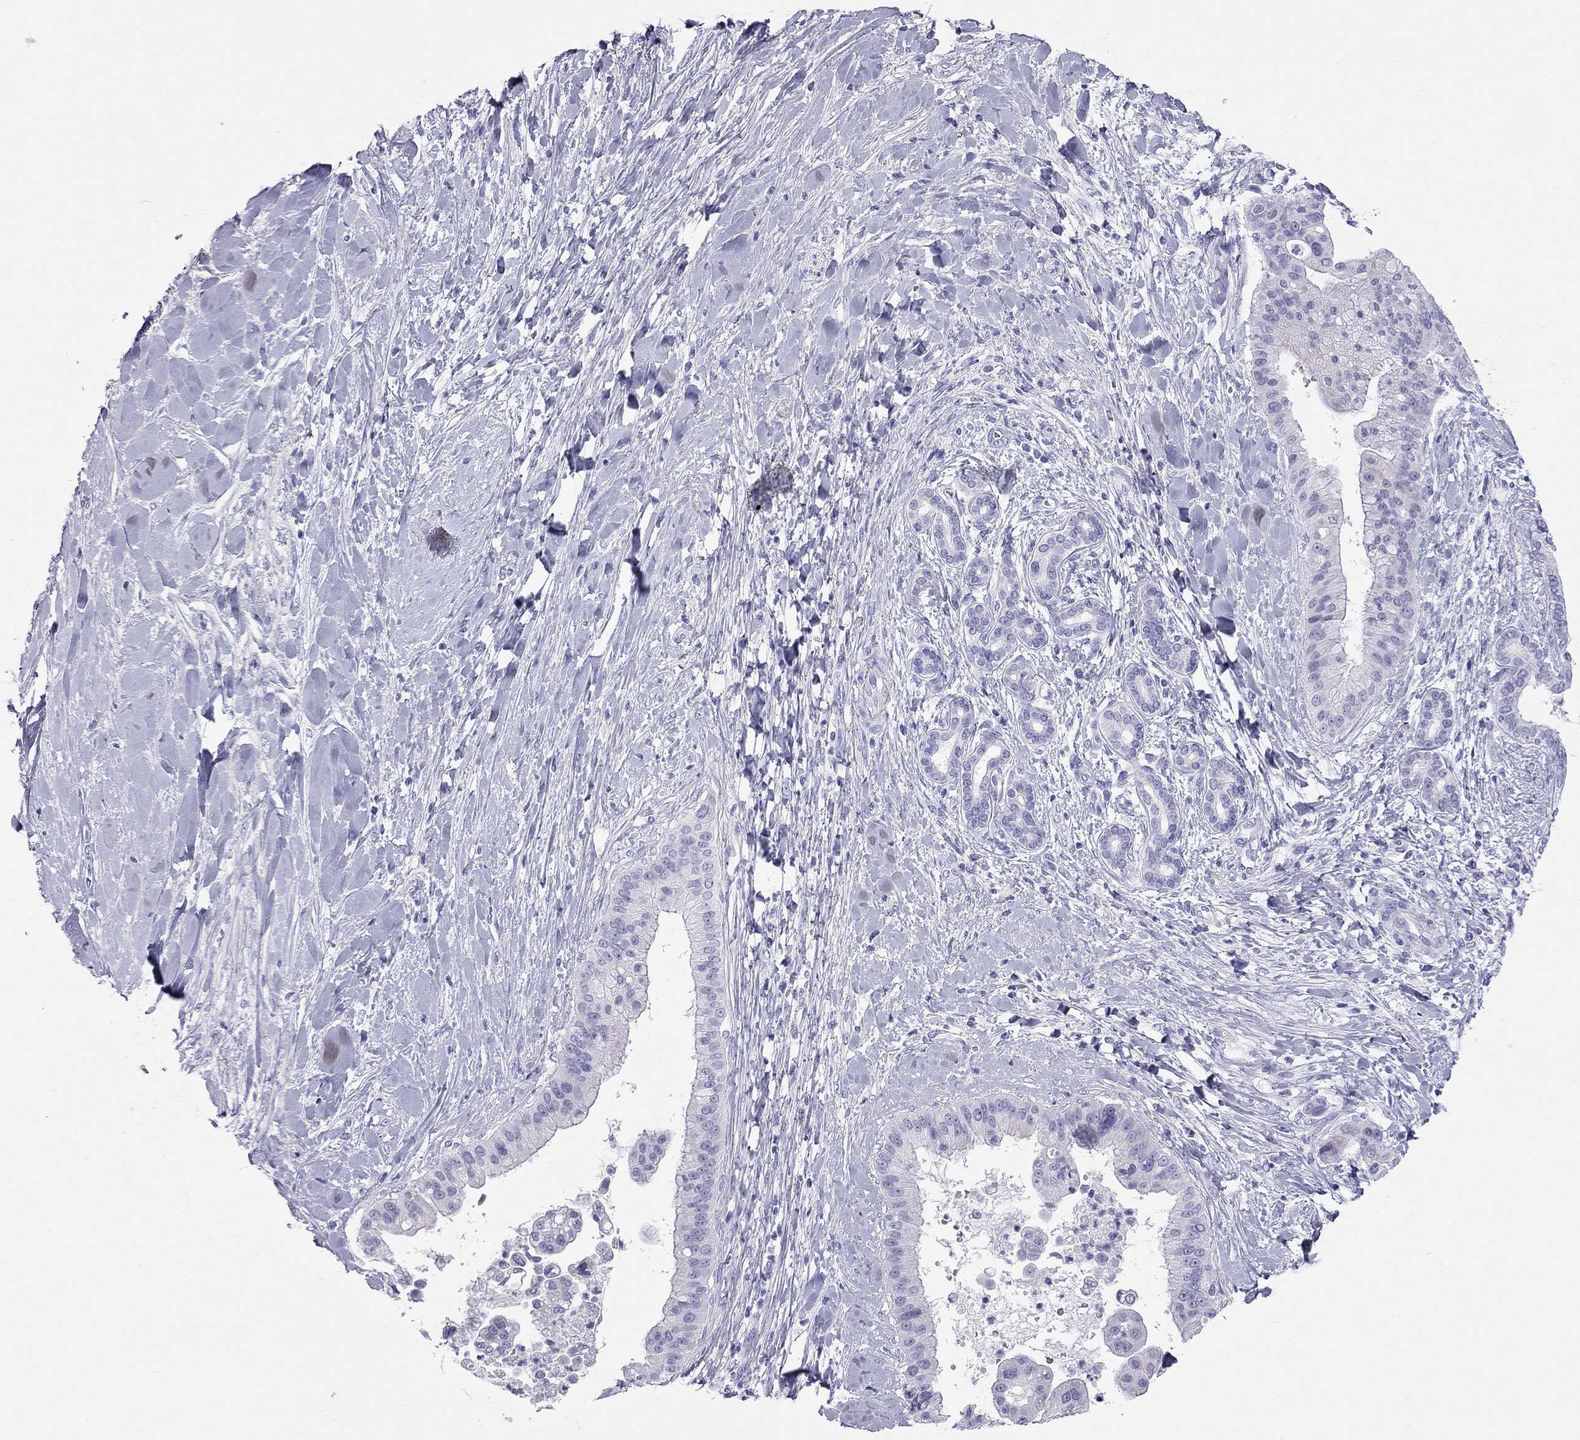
{"staining": {"intensity": "negative", "quantity": "none", "location": "none"}, "tissue": "liver cancer", "cell_type": "Tumor cells", "image_type": "cancer", "snomed": [{"axis": "morphology", "description": "Cholangiocarcinoma"}, {"axis": "topography", "description": "Liver"}], "caption": "An image of liver cancer (cholangiocarcinoma) stained for a protein demonstrates no brown staining in tumor cells. The staining is performed using DAB brown chromogen with nuclei counter-stained in using hematoxylin.", "gene": "TRPM3", "patient": {"sex": "female", "age": 54}}